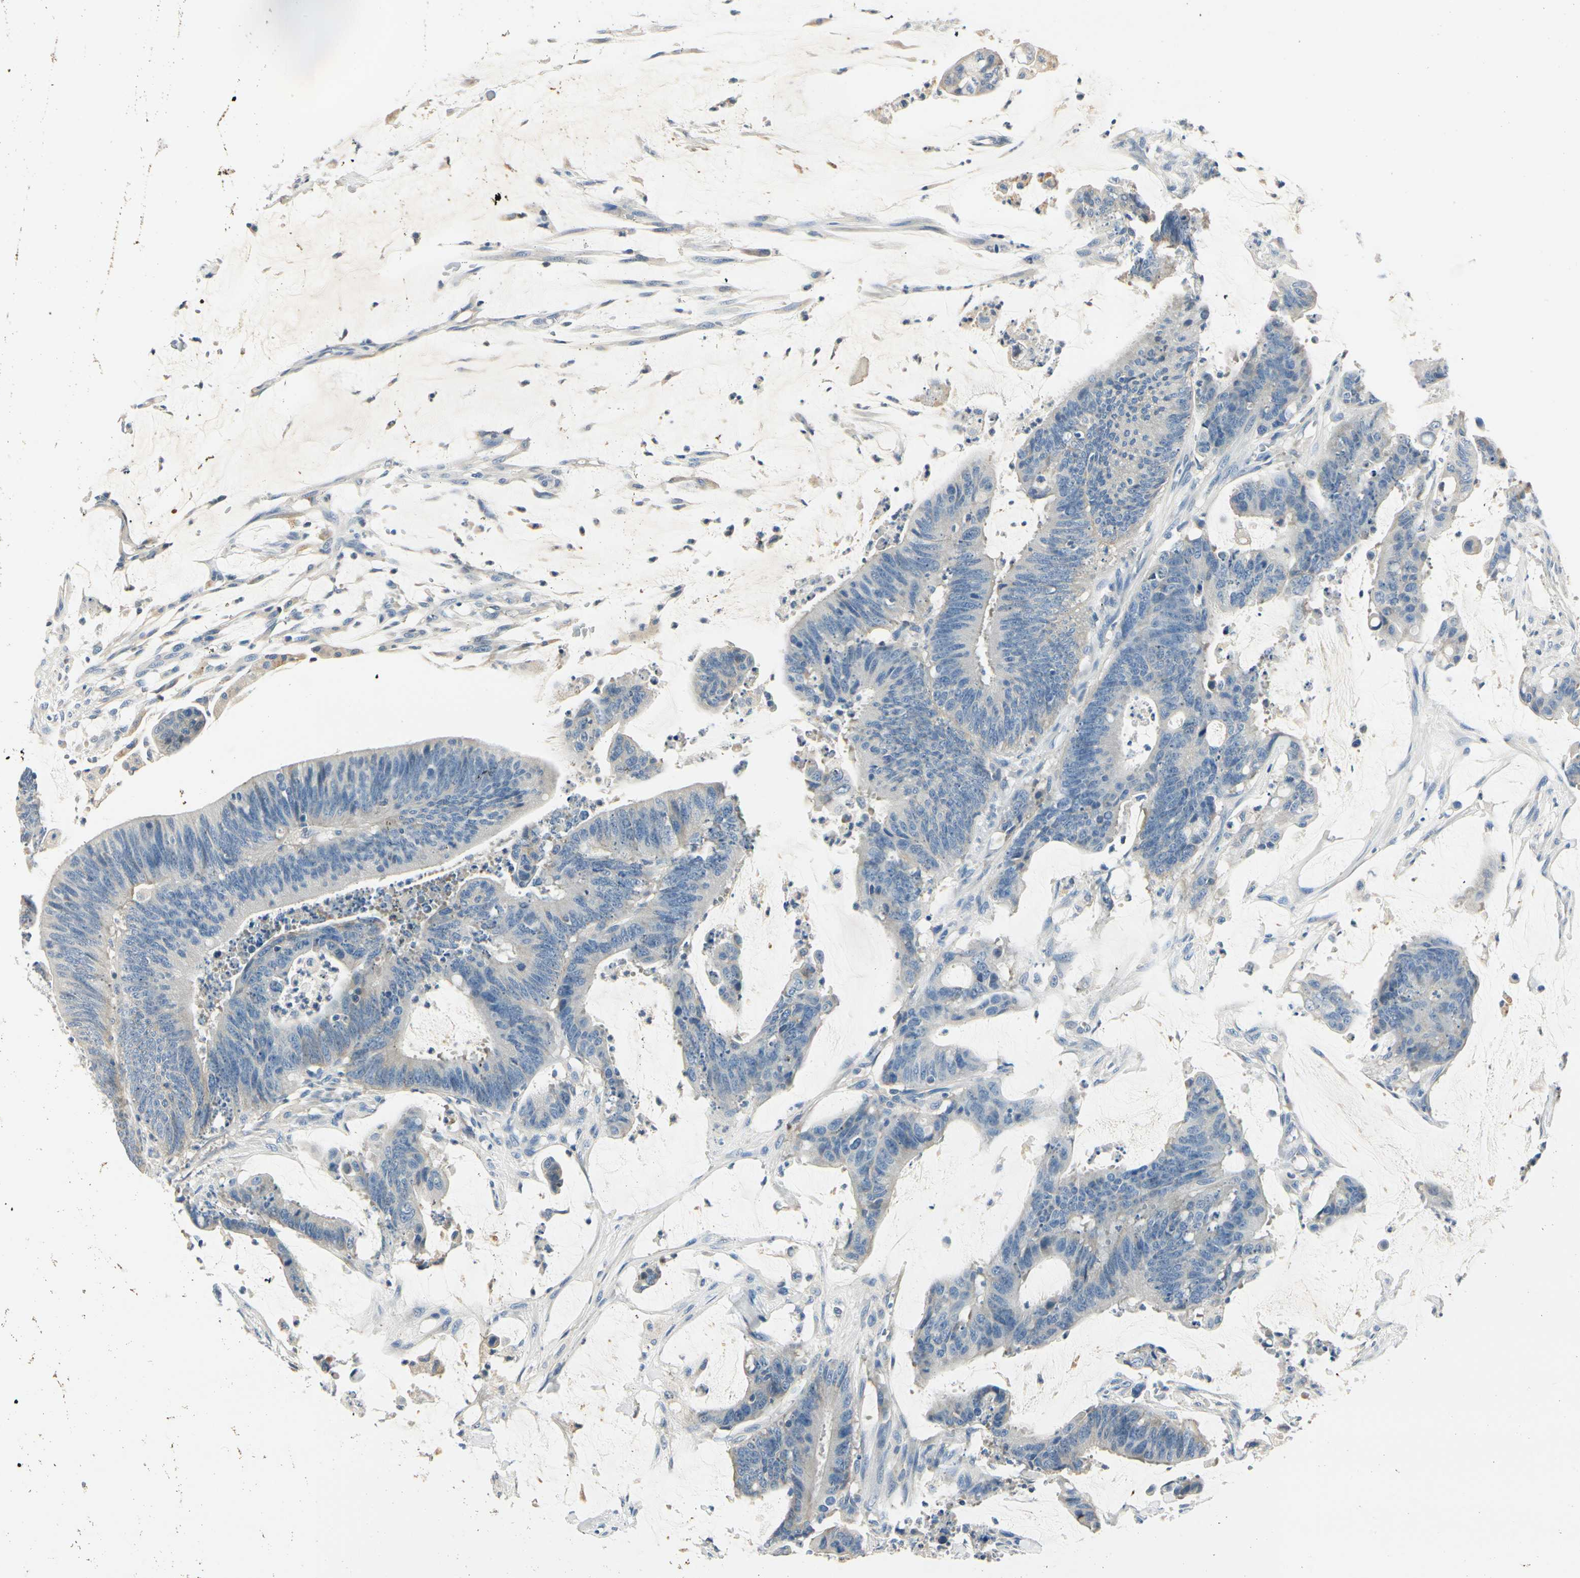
{"staining": {"intensity": "negative", "quantity": "none", "location": "none"}, "tissue": "colorectal cancer", "cell_type": "Tumor cells", "image_type": "cancer", "snomed": [{"axis": "morphology", "description": "Adenocarcinoma, NOS"}, {"axis": "topography", "description": "Rectum"}], "caption": "Tumor cells show no significant positivity in colorectal cancer (adenocarcinoma).", "gene": "TGFBR3", "patient": {"sex": "female", "age": 66}}